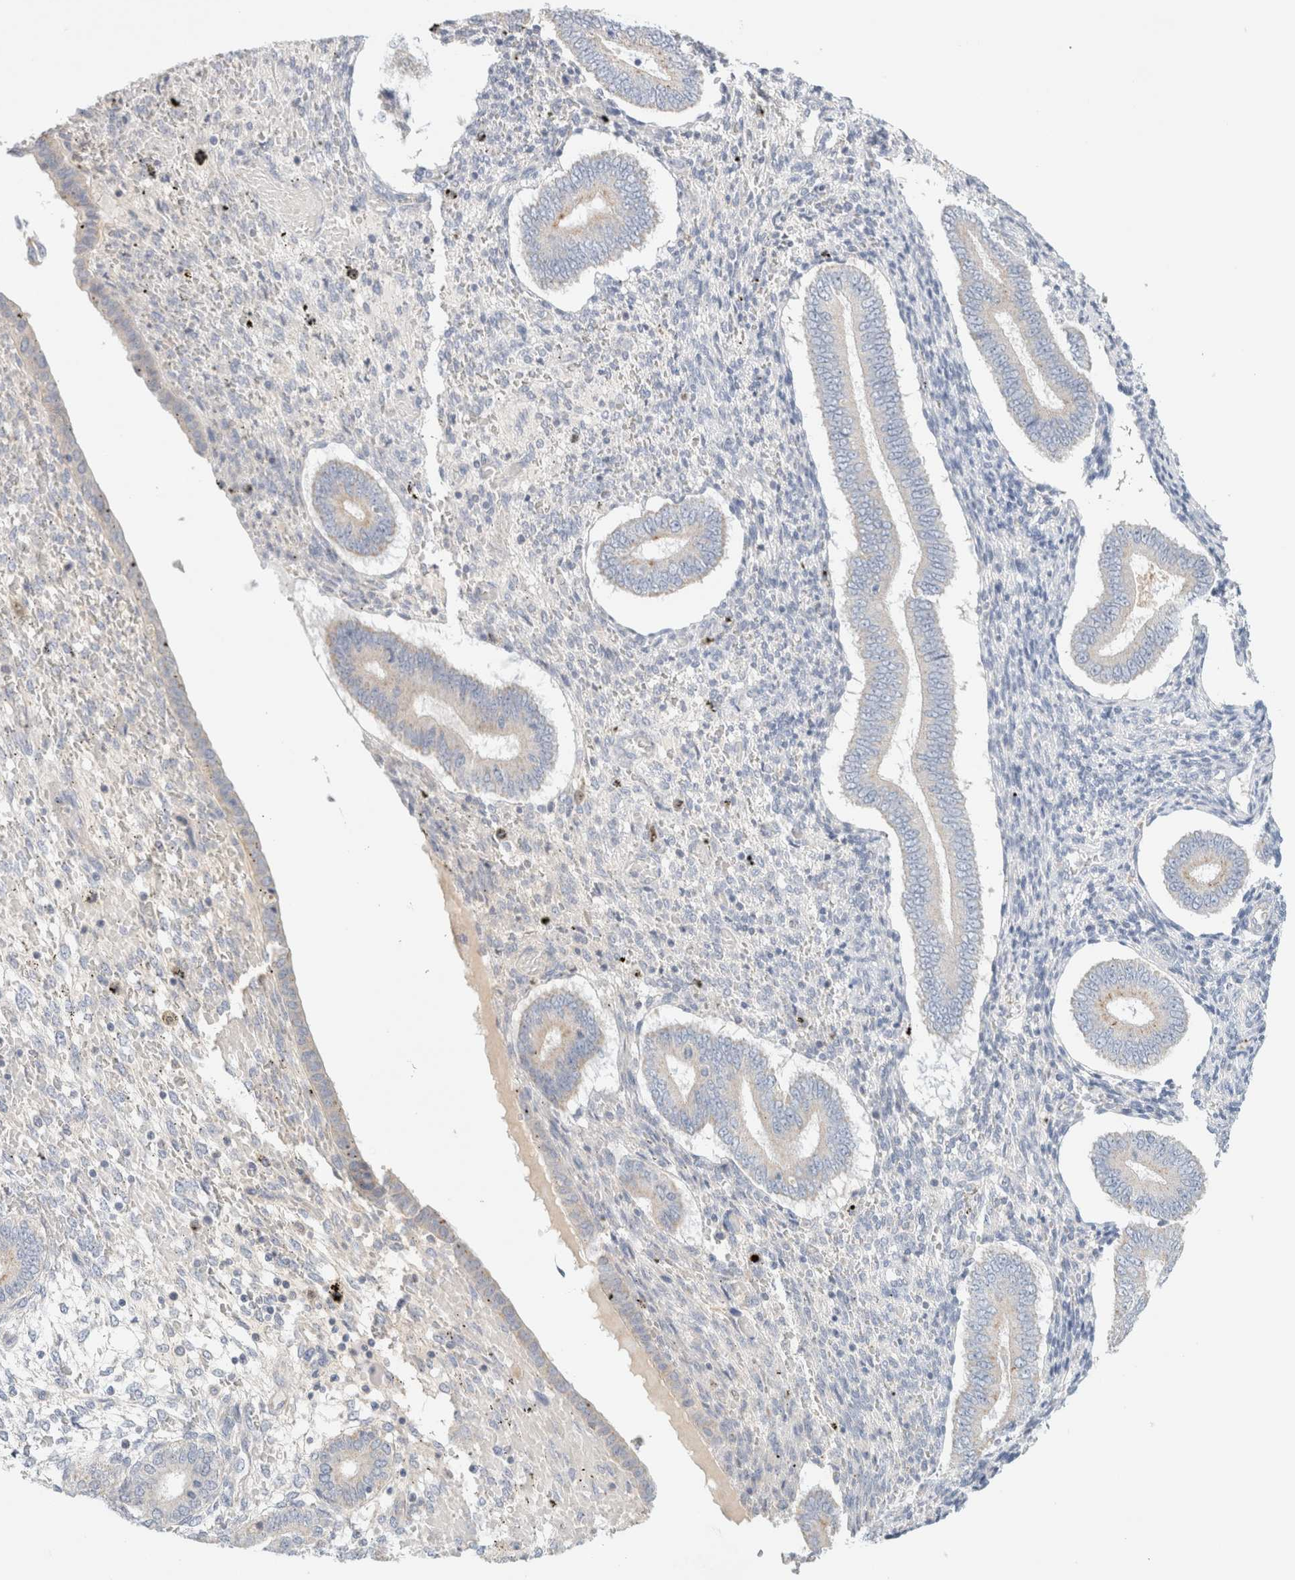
{"staining": {"intensity": "negative", "quantity": "none", "location": "none"}, "tissue": "endometrium", "cell_type": "Cells in endometrial stroma", "image_type": "normal", "snomed": [{"axis": "morphology", "description": "Normal tissue, NOS"}, {"axis": "topography", "description": "Endometrium"}], "caption": "Immunohistochemistry photomicrograph of unremarkable endometrium stained for a protein (brown), which displays no positivity in cells in endometrial stroma. (Immunohistochemistry, brightfield microscopy, high magnification).", "gene": "HEXD", "patient": {"sex": "female", "age": 42}}